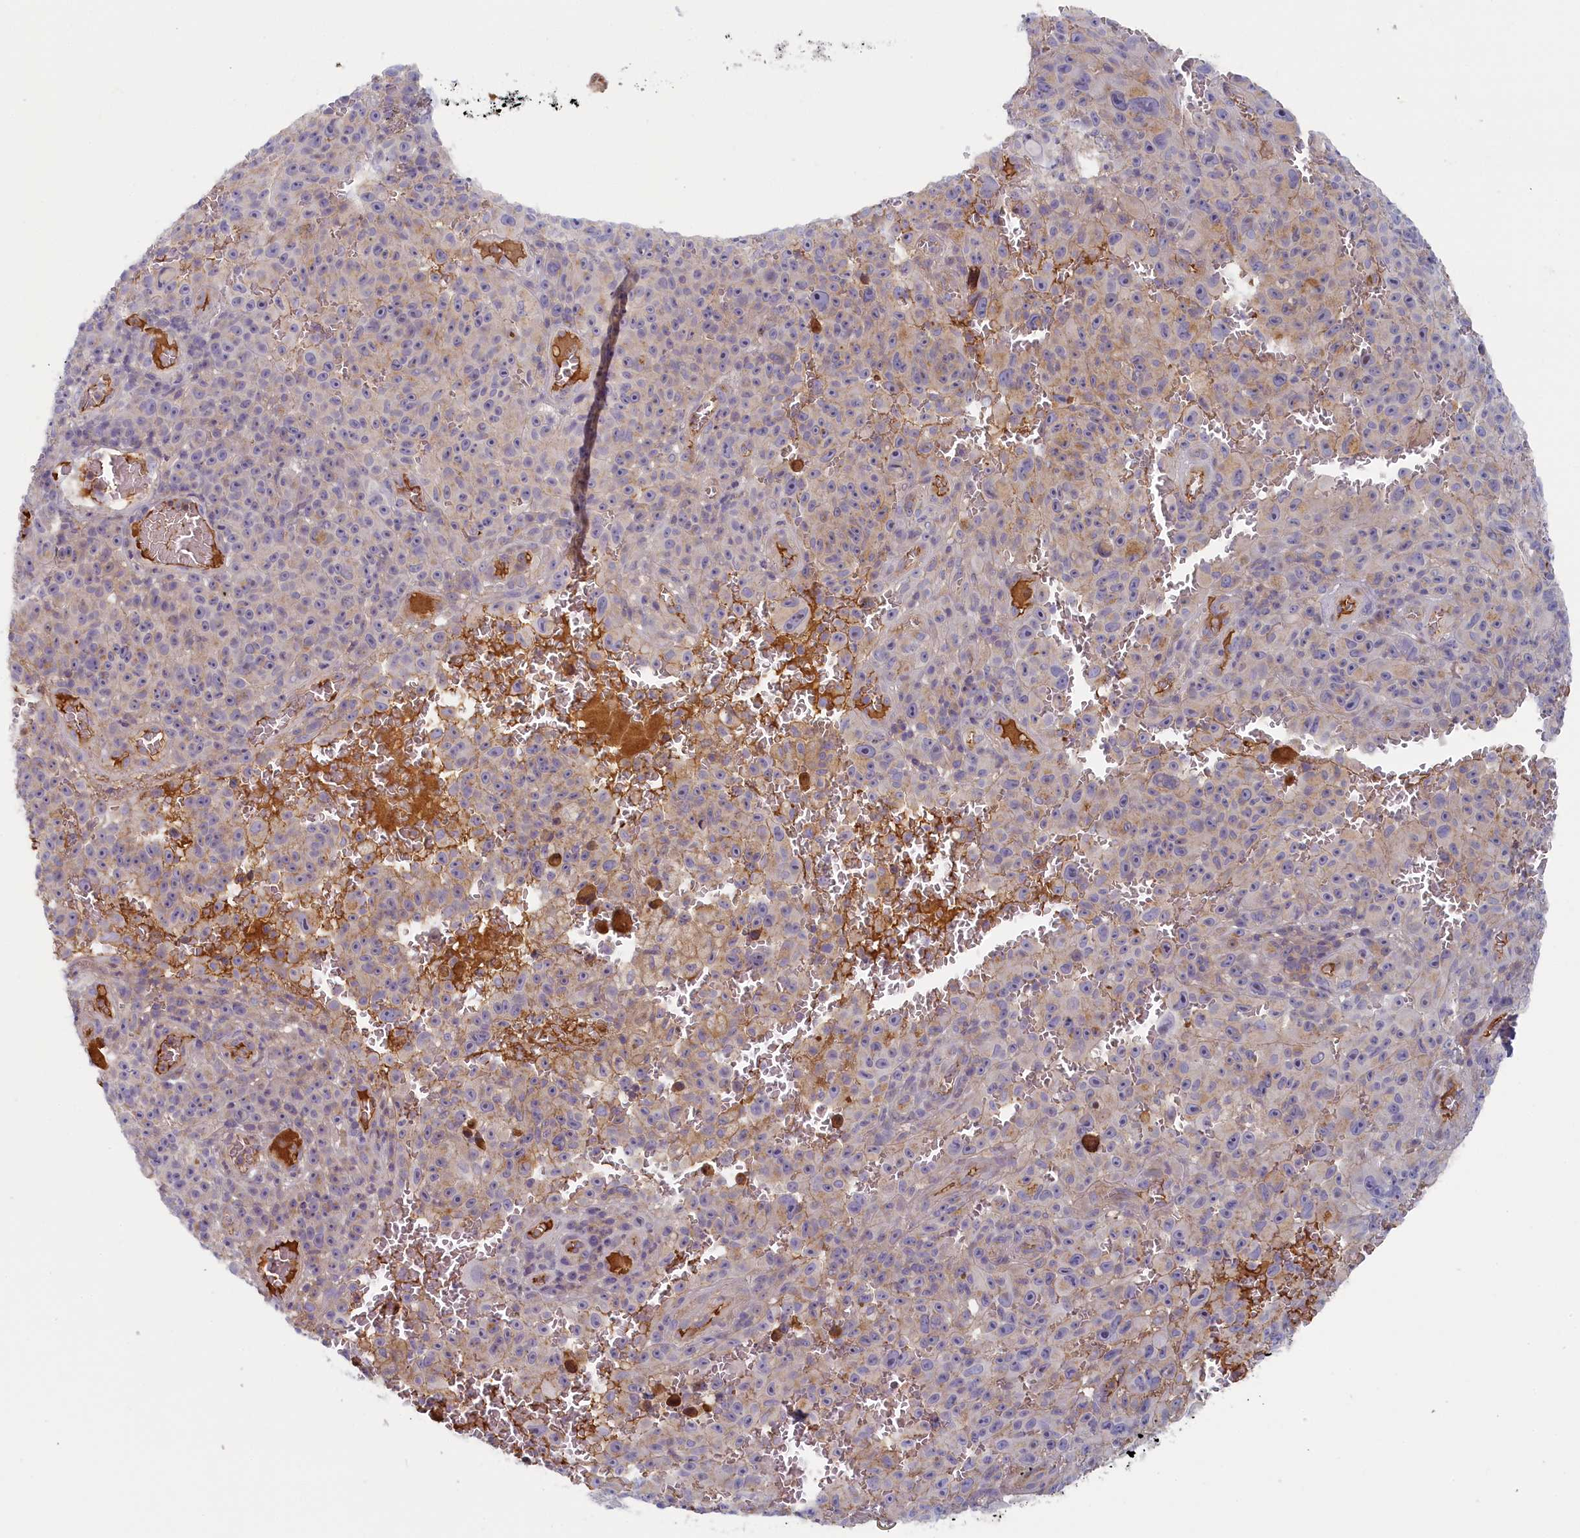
{"staining": {"intensity": "weak", "quantity": "<25%", "location": "cytoplasmic/membranous"}, "tissue": "melanoma", "cell_type": "Tumor cells", "image_type": "cancer", "snomed": [{"axis": "morphology", "description": "Malignant melanoma, NOS"}, {"axis": "topography", "description": "Skin"}], "caption": "Protein analysis of malignant melanoma reveals no significant staining in tumor cells.", "gene": "STX16", "patient": {"sex": "female", "age": 82}}